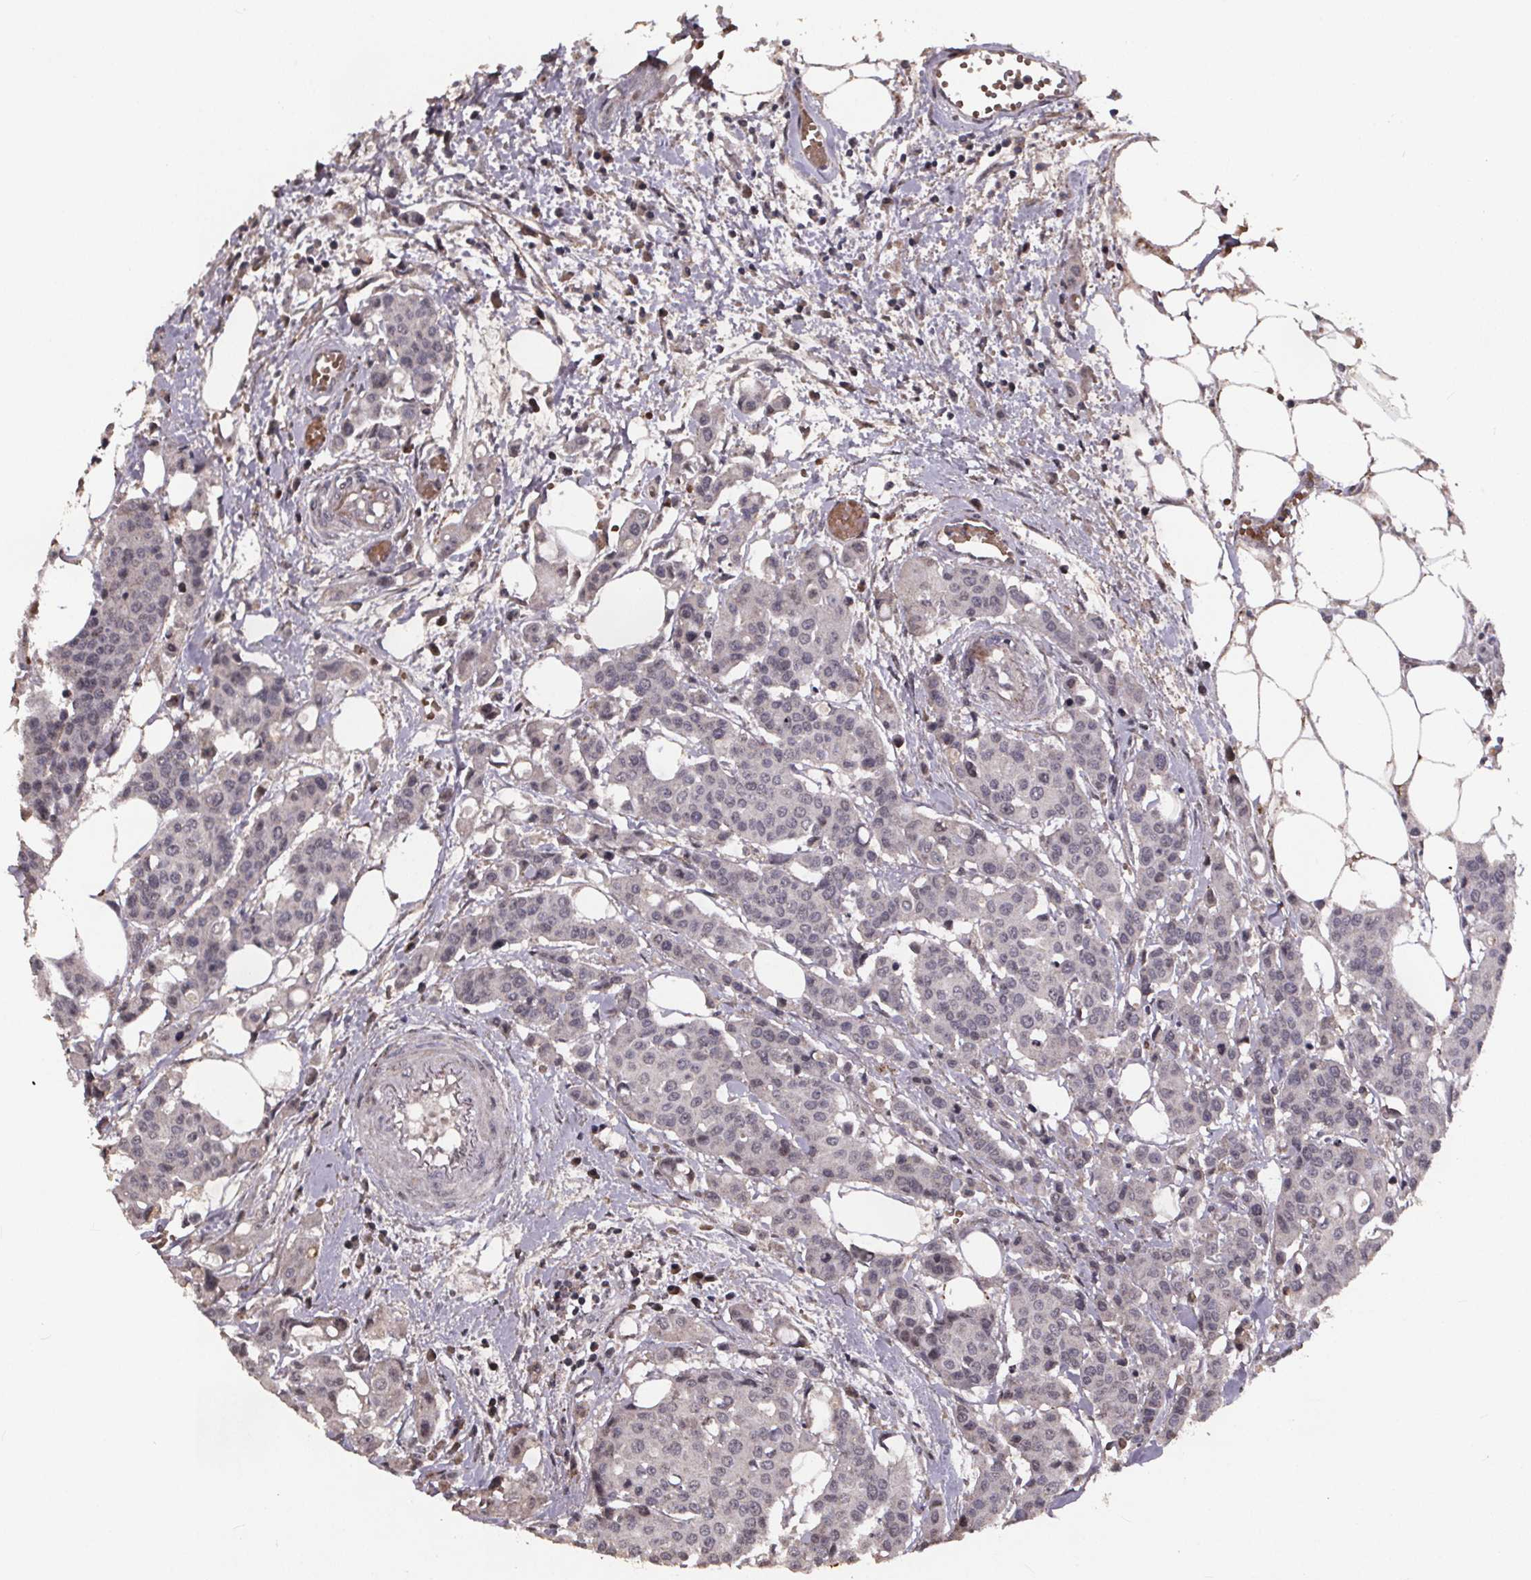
{"staining": {"intensity": "negative", "quantity": "none", "location": "none"}, "tissue": "carcinoid", "cell_type": "Tumor cells", "image_type": "cancer", "snomed": [{"axis": "morphology", "description": "Carcinoid, malignant, NOS"}, {"axis": "topography", "description": "Colon"}], "caption": "High magnification brightfield microscopy of carcinoid (malignant) stained with DAB (3,3'-diaminobenzidine) (brown) and counterstained with hematoxylin (blue): tumor cells show no significant expression.", "gene": "GPX3", "patient": {"sex": "male", "age": 81}}